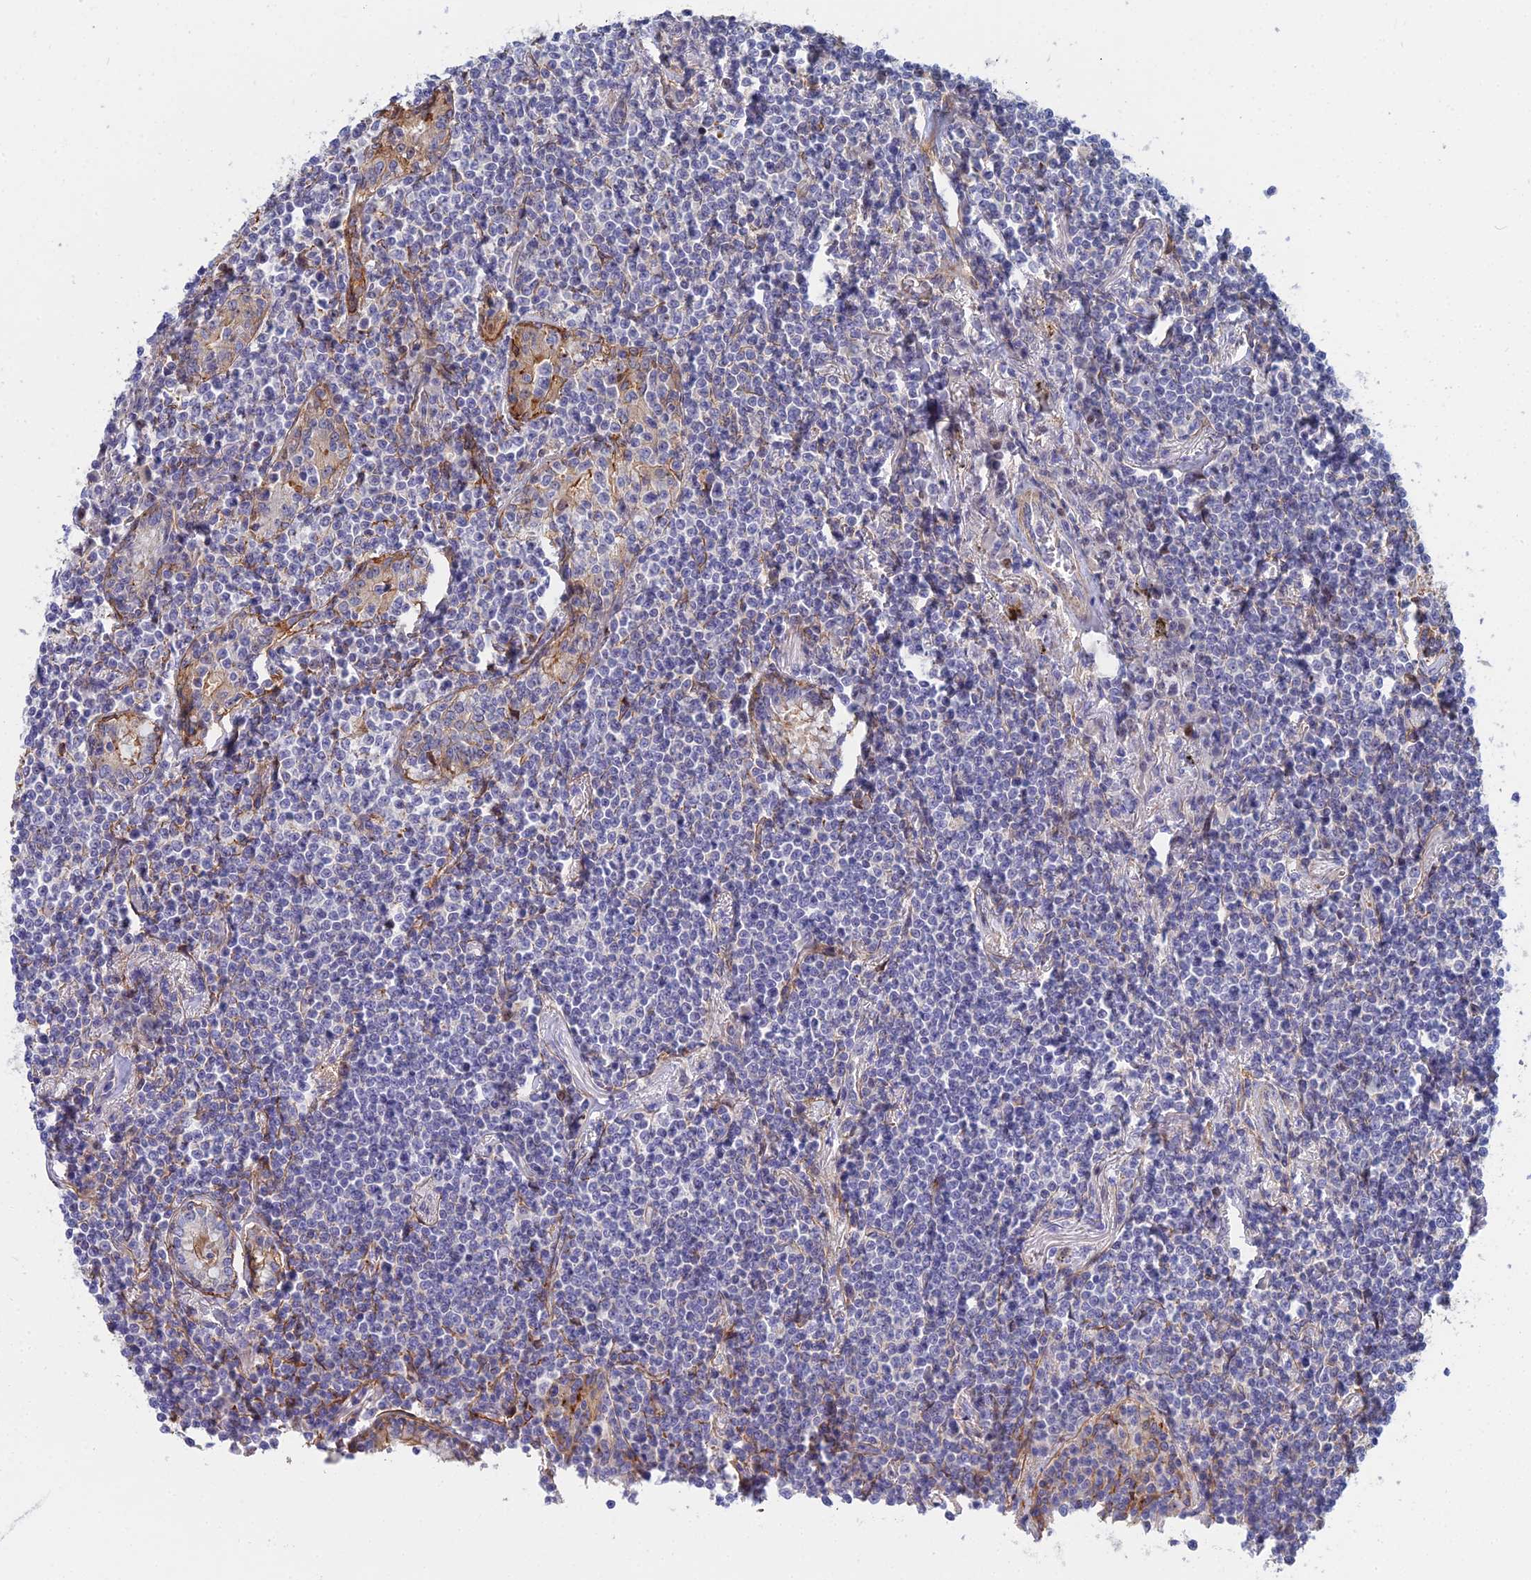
{"staining": {"intensity": "negative", "quantity": "none", "location": "none"}, "tissue": "lymphoma", "cell_type": "Tumor cells", "image_type": "cancer", "snomed": [{"axis": "morphology", "description": "Malignant lymphoma, non-Hodgkin's type, Low grade"}, {"axis": "topography", "description": "Lung"}], "caption": "DAB (3,3'-diaminobenzidine) immunohistochemical staining of human malignant lymphoma, non-Hodgkin's type (low-grade) demonstrates no significant staining in tumor cells.", "gene": "TRIM43B", "patient": {"sex": "female", "age": 71}}